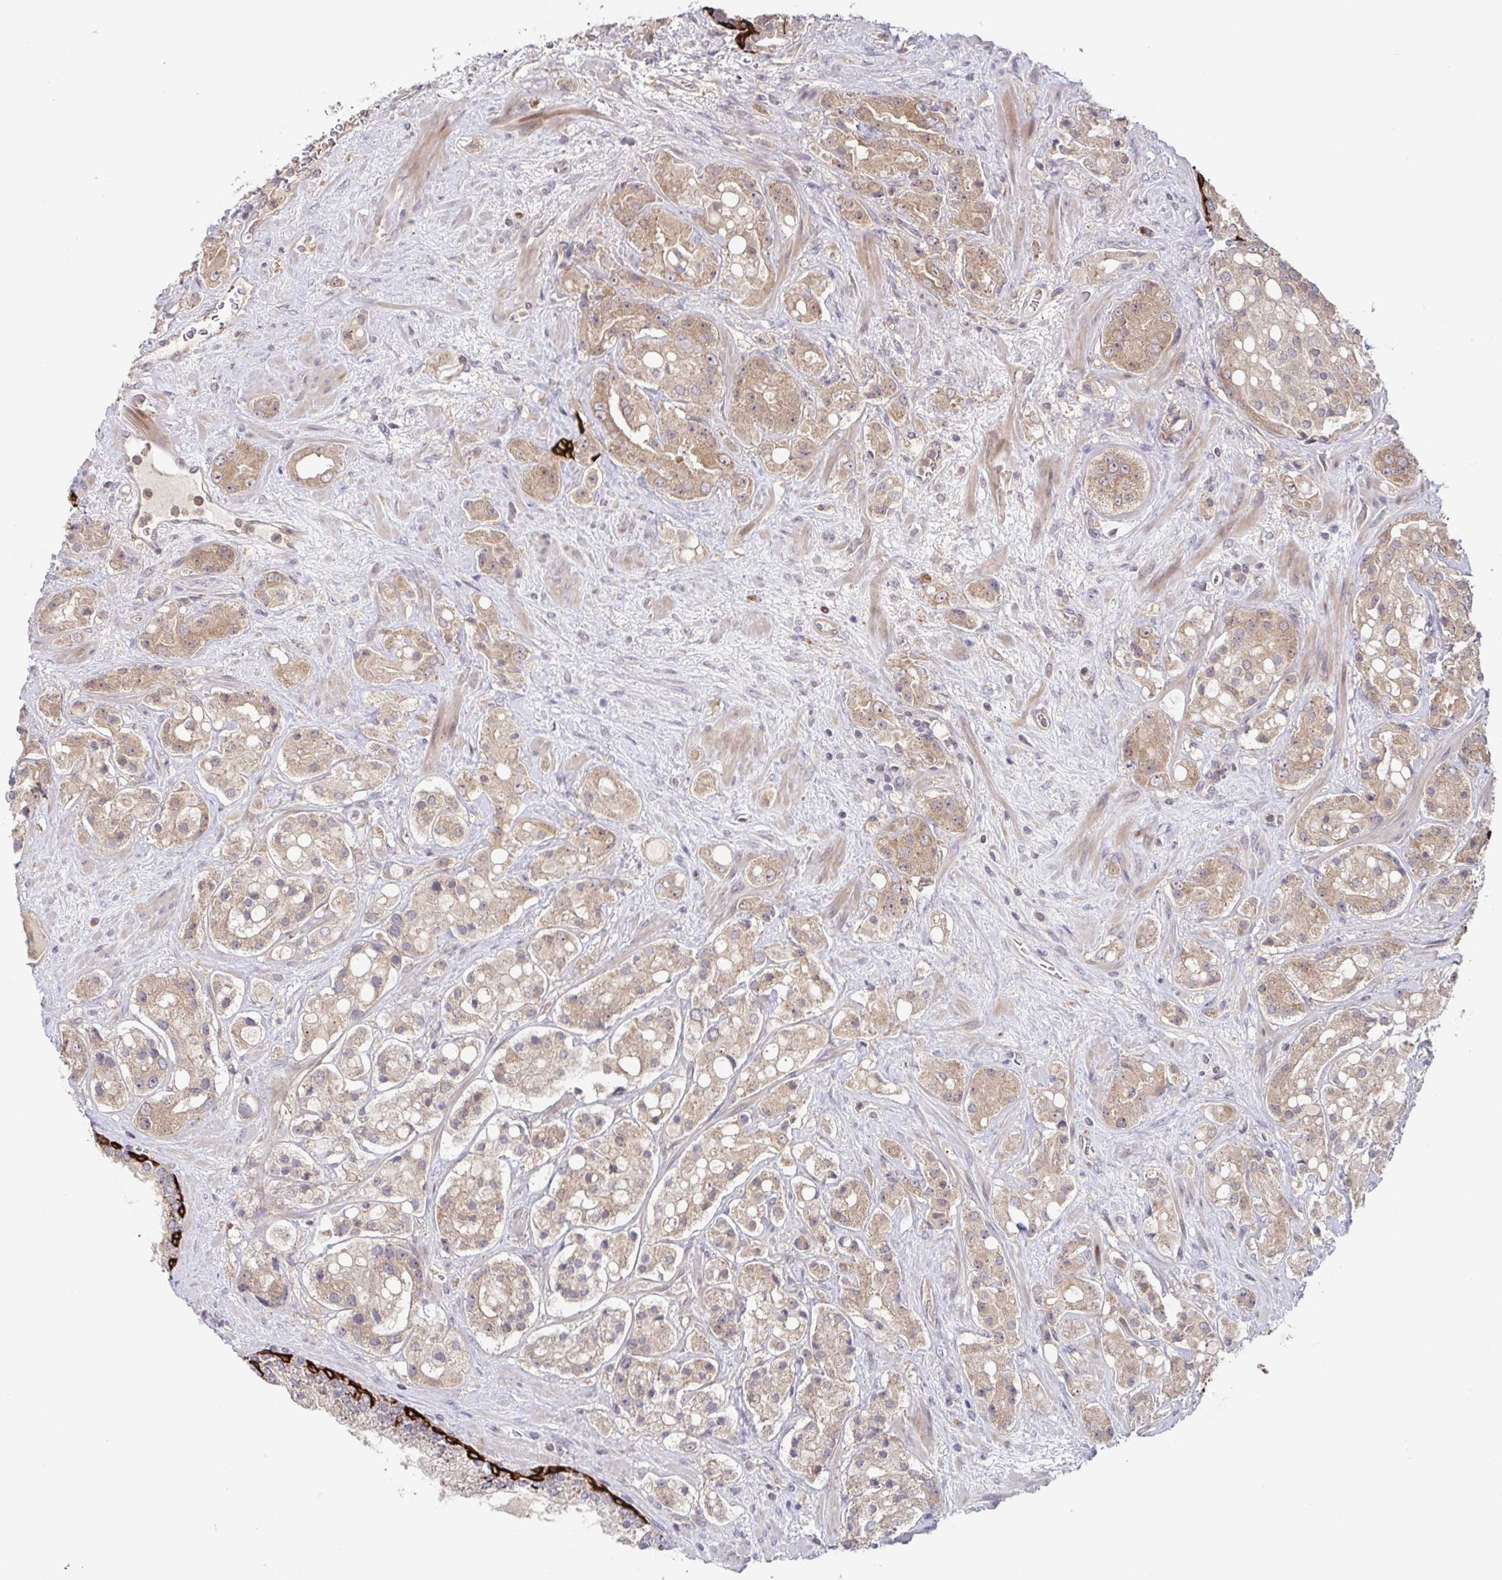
{"staining": {"intensity": "moderate", "quantity": "25%-75%", "location": "cytoplasmic/membranous"}, "tissue": "prostate cancer", "cell_type": "Tumor cells", "image_type": "cancer", "snomed": [{"axis": "morphology", "description": "Adenocarcinoma, High grade"}, {"axis": "topography", "description": "Prostate"}], "caption": "The histopathology image reveals a brown stain indicating the presence of a protein in the cytoplasmic/membranous of tumor cells in adenocarcinoma (high-grade) (prostate).", "gene": "AACS", "patient": {"sex": "male", "age": 67}}